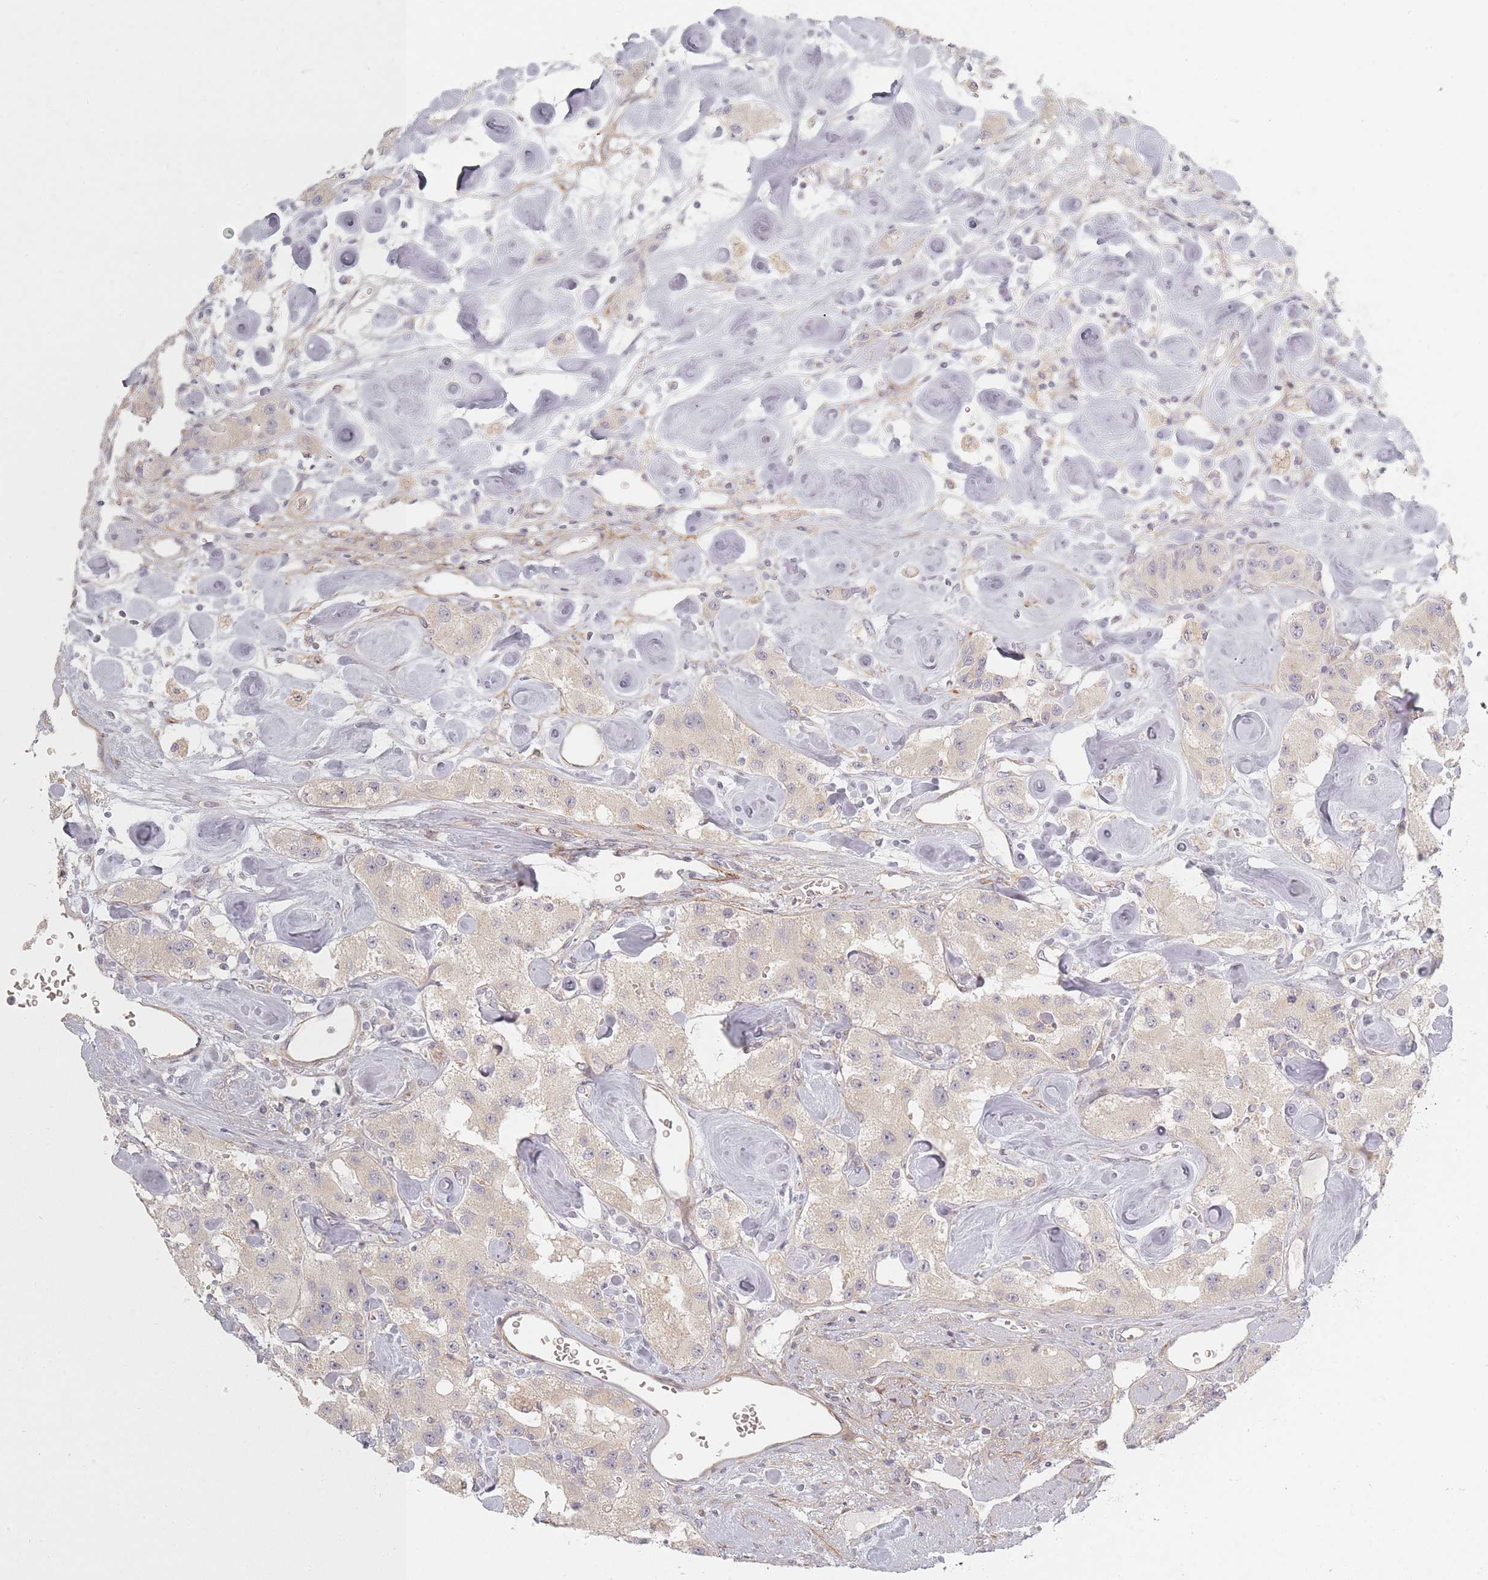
{"staining": {"intensity": "negative", "quantity": "none", "location": "none"}, "tissue": "carcinoid", "cell_type": "Tumor cells", "image_type": "cancer", "snomed": [{"axis": "morphology", "description": "Carcinoid, malignant, NOS"}, {"axis": "topography", "description": "Pancreas"}], "caption": "A high-resolution image shows immunohistochemistry (IHC) staining of carcinoid, which reveals no significant expression in tumor cells. (Brightfield microscopy of DAB (3,3'-diaminobenzidine) immunohistochemistry at high magnification).", "gene": "ZKSCAN7", "patient": {"sex": "male", "age": 41}}